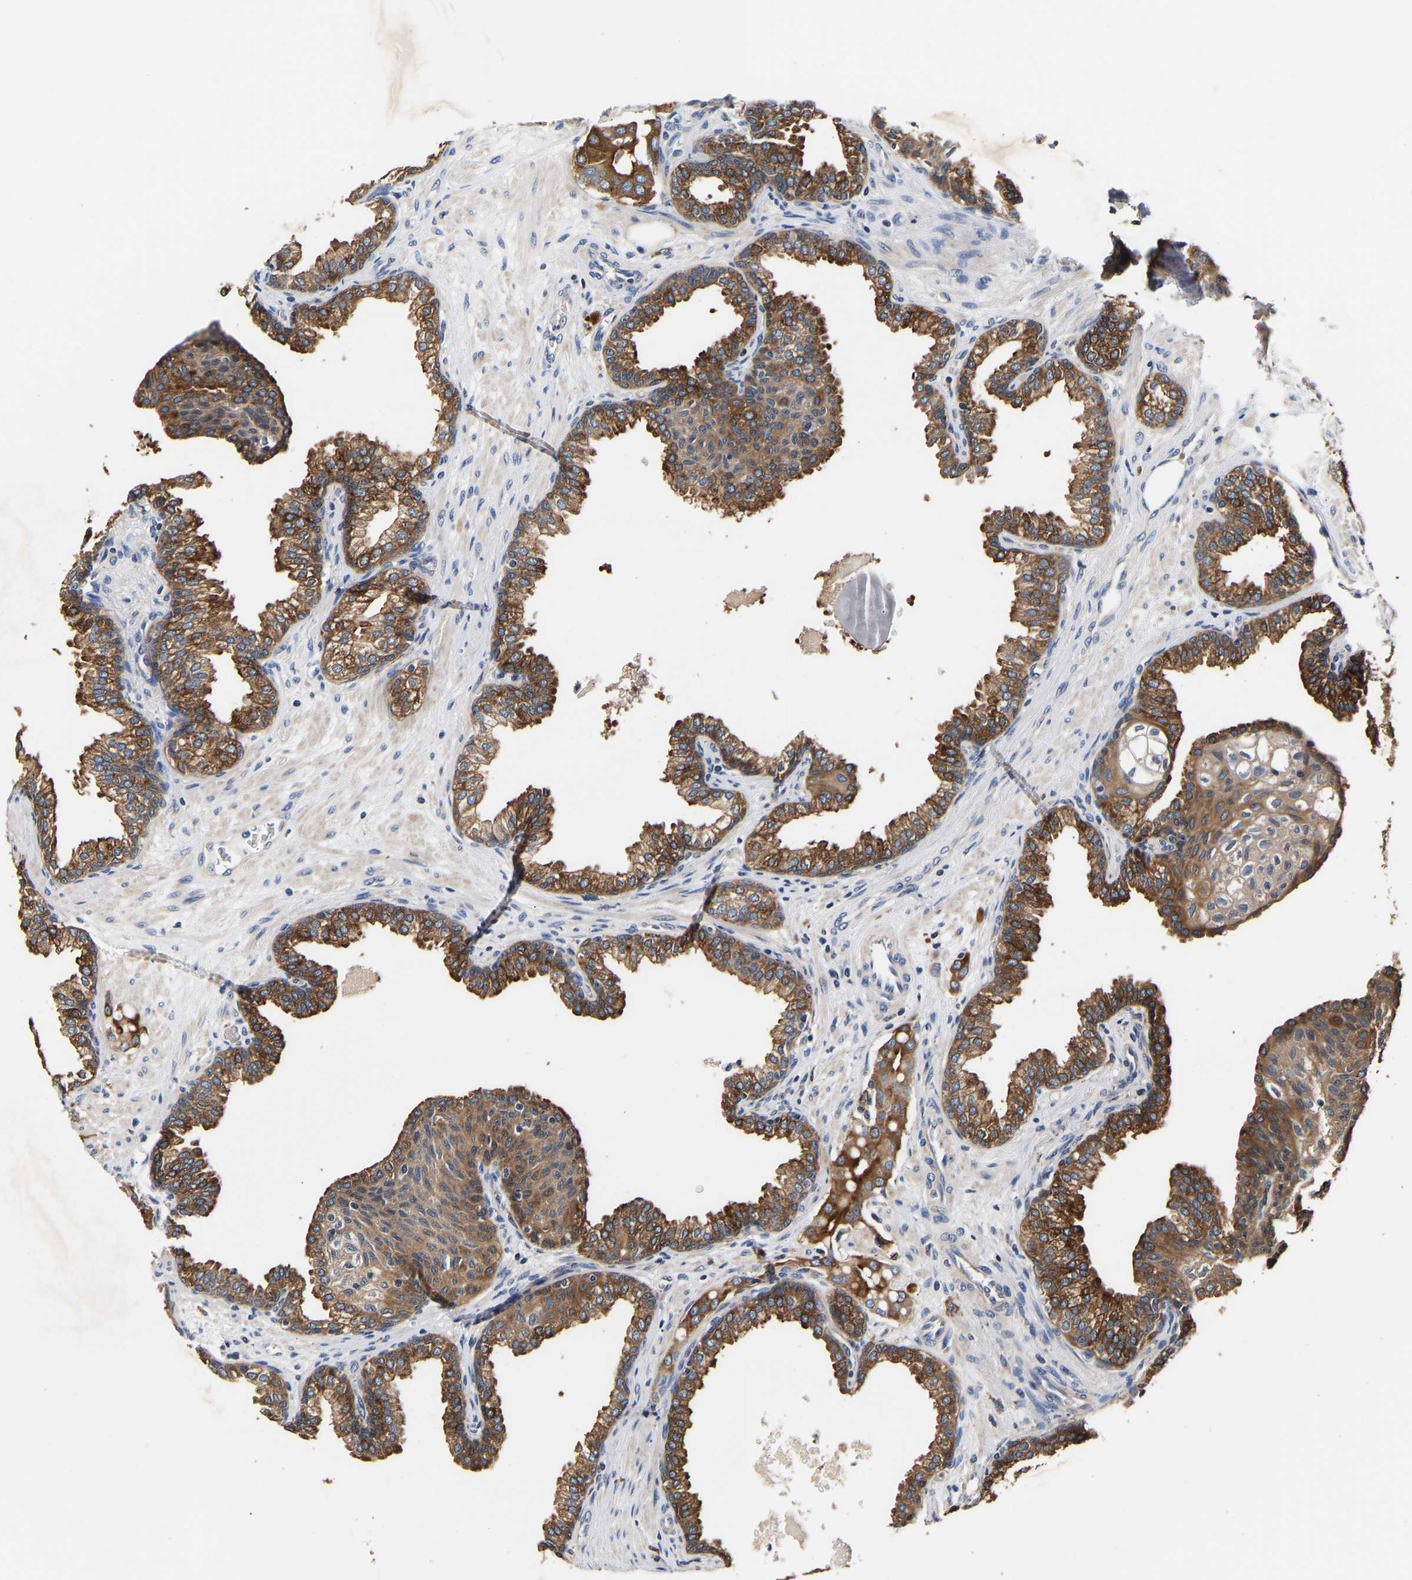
{"staining": {"intensity": "strong", "quantity": ">75%", "location": "cytoplasmic/membranous"}, "tissue": "prostate cancer", "cell_type": "Tumor cells", "image_type": "cancer", "snomed": [{"axis": "morphology", "description": "Adenocarcinoma, High grade"}, {"axis": "topography", "description": "Prostate"}], "caption": "Brown immunohistochemical staining in prostate cancer shows strong cytoplasmic/membranous expression in approximately >75% of tumor cells.", "gene": "LRBA", "patient": {"sex": "male", "age": 52}}